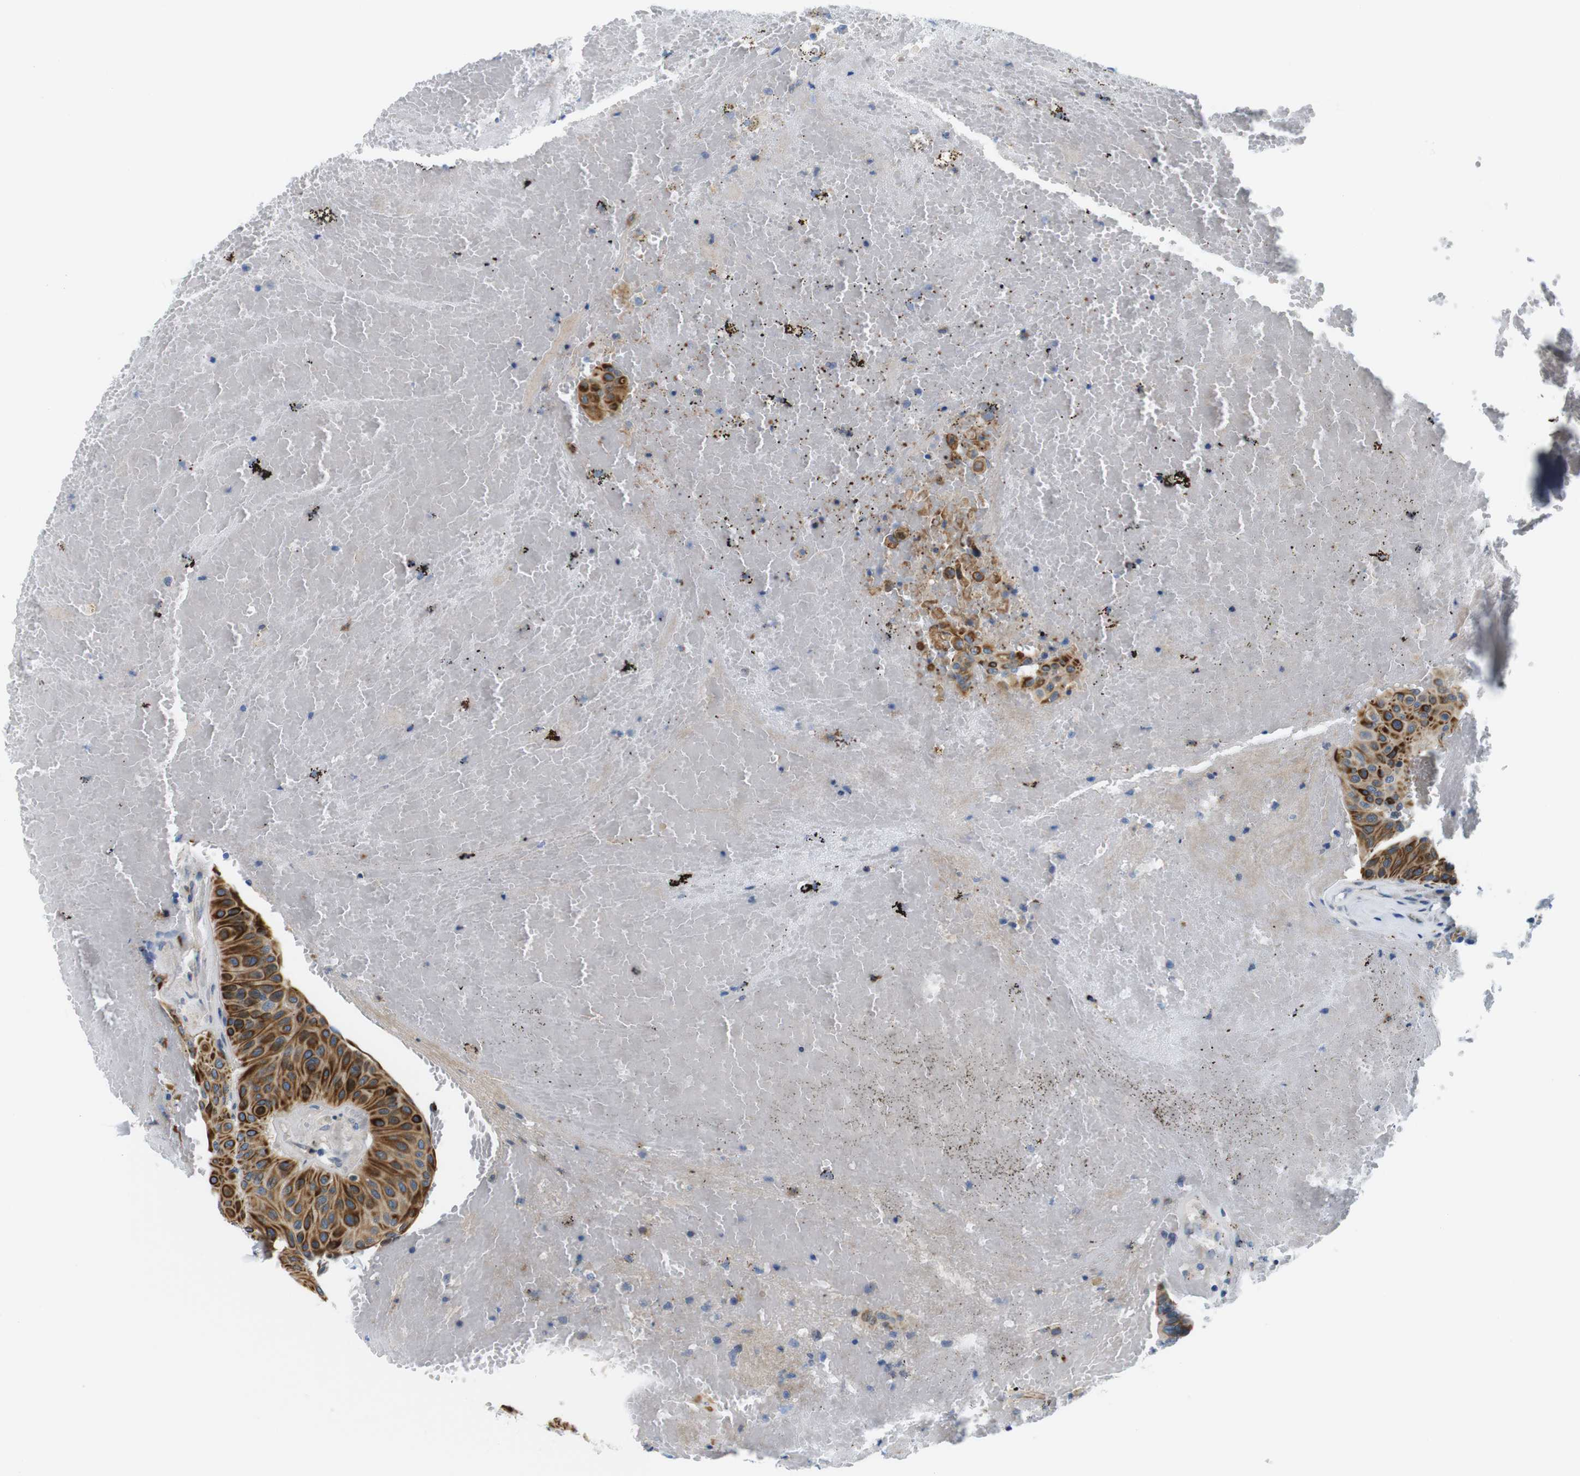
{"staining": {"intensity": "strong", "quantity": "25%-75%", "location": "cytoplasmic/membranous"}, "tissue": "urothelial cancer", "cell_type": "Tumor cells", "image_type": "cancer", "snomed": [{"axis": "morphology", "description": "Urothelial carcinoma, High grade"}, {"axis": "topography", "description": "Urinary bladder"}], "caption": "Immunohistochemical staining of human urothelial cancer displays strong cytoplasmic/membranous protein positivity in about 25%-75% of tumor cells.", "gene": "ZDHHC3", "patient": {"sex": "male", "age": 66}}